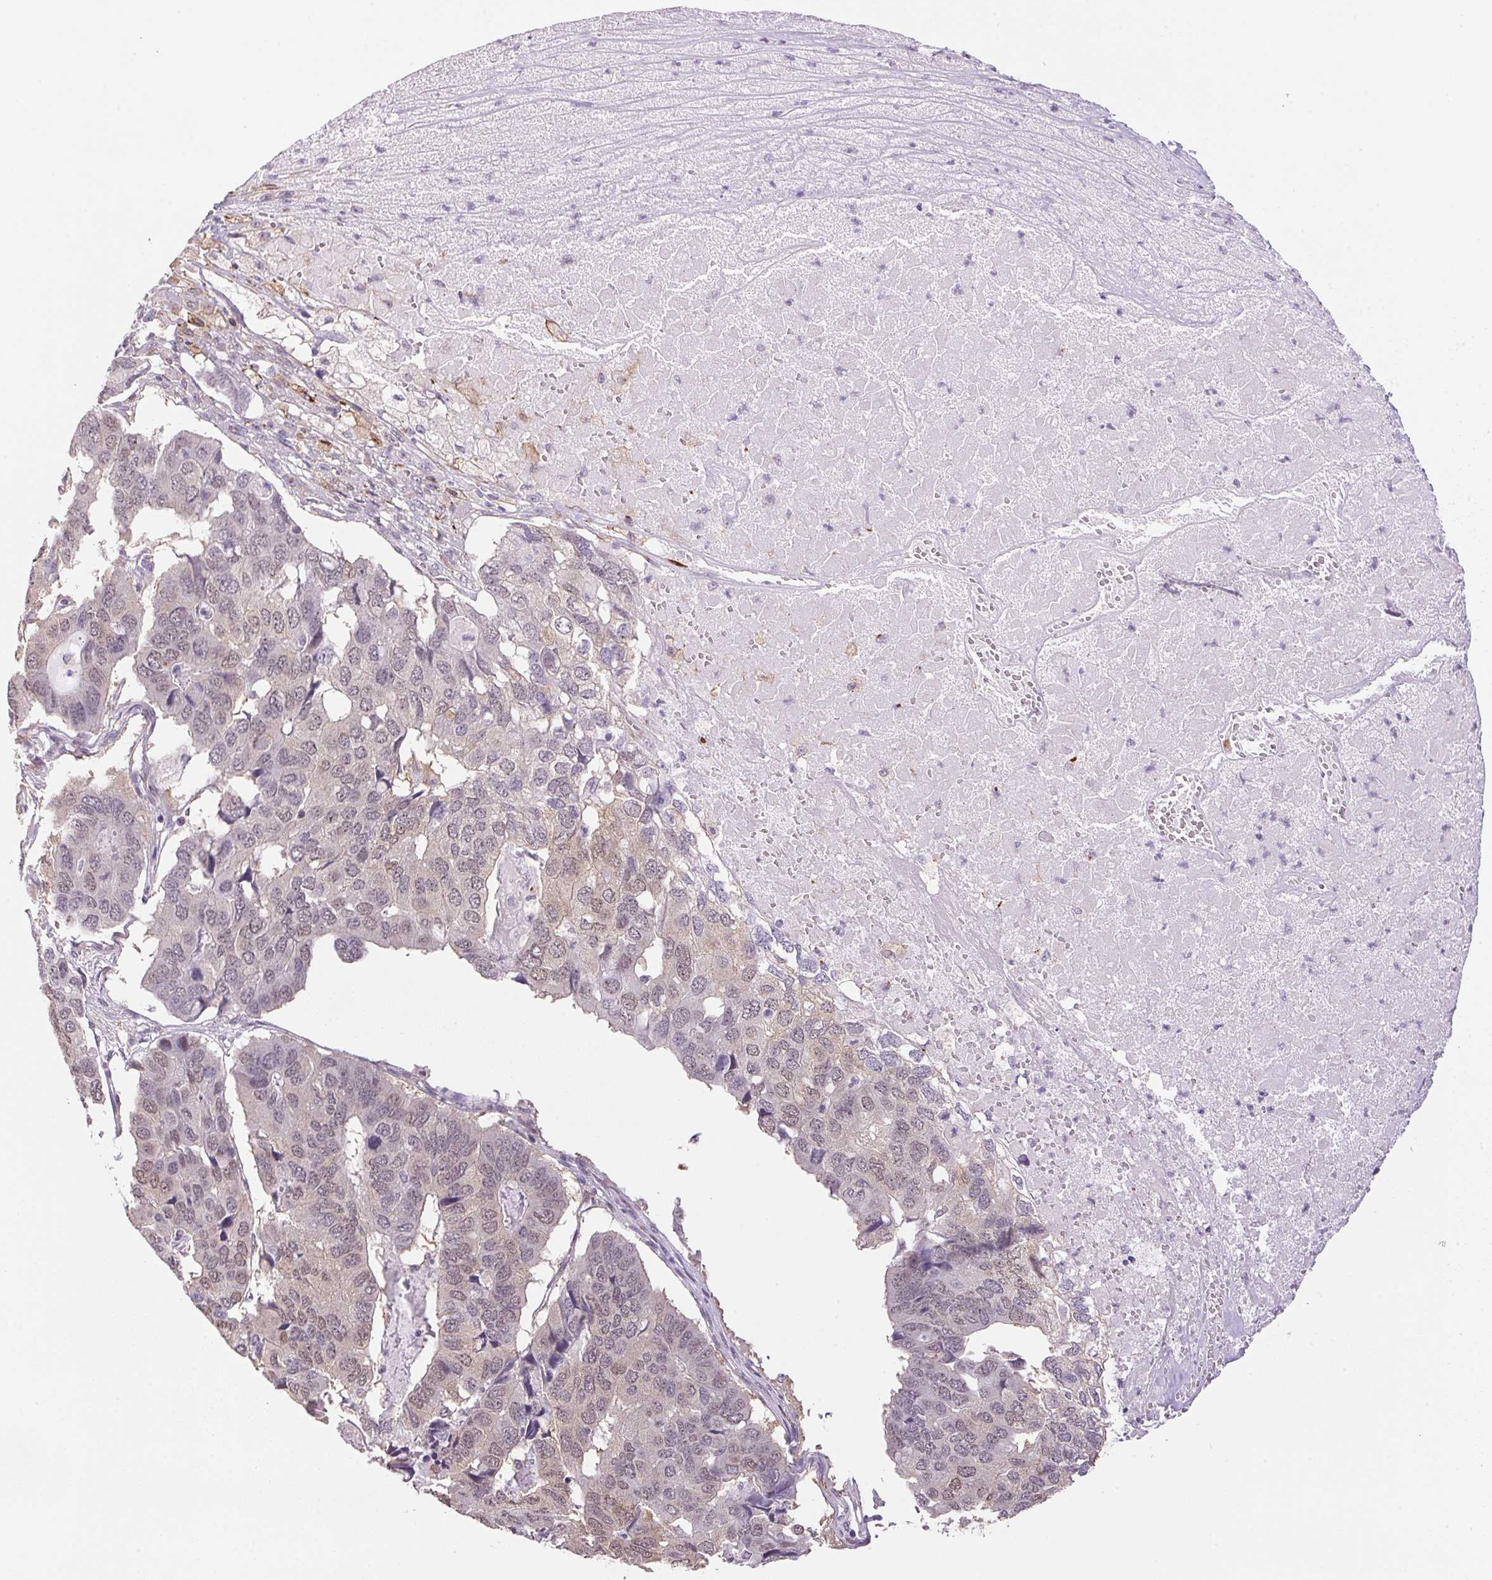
{"staining": {"intensity": "weak", "quantity": "<25%", "location": "cytoplasmic/membranous,nuclear"}, "tissue": "pancreatic cancer", "cell_type": "Tumor cells", "image_type": "cancer", "snomed": [{"axis": "morphology", "description": "Adenocarcinoma, NOS"}, {"axis": "topography", "description": "Pancreas"}], "caption": "DAB immunohistochemical staining of human adenocarcinoma (pancreatic) exhibits no significant expression in tumor cells.", "gene": "GYG2", "patient": {"sex": "male", "age": 50}}